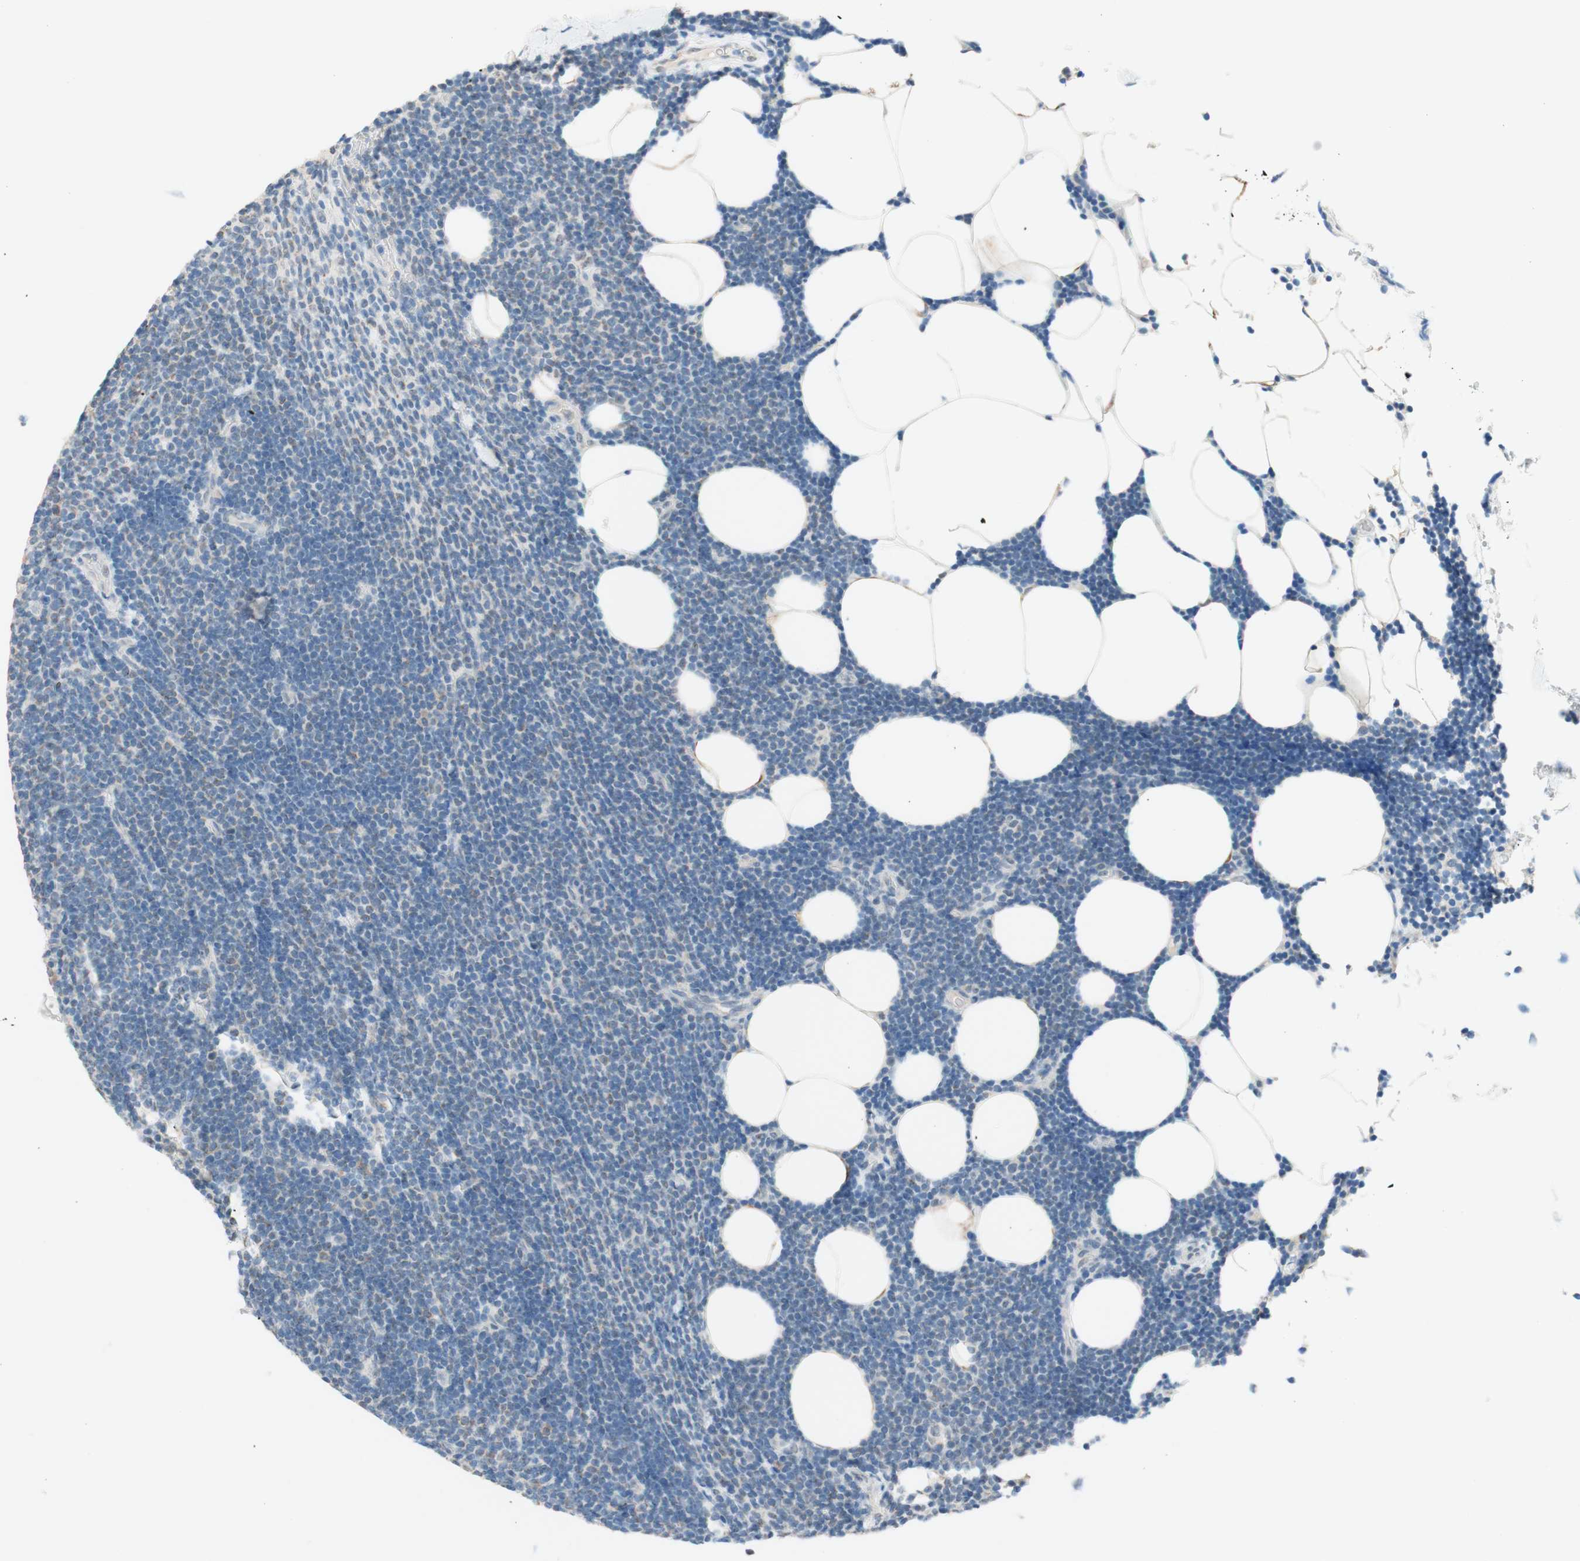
{"staining": {"intensity": "negative", "quantity": "none", "location": "none"}, "tissue": "lymphoma", "cell_type": "Tumor cells", "image_type": "cancer", "snomed": [{"axis": "morphology", "description": "Malignant lymphoma, non-Hodgkin's type, Low grade"}, {"axis": "topography", "description": "Lymph node"}], "caption": "Malignant lymphoma, non-Hodgkin's type (low-grade) stained for a protein using IHC reveals no staining tumor cells.", "gene": "JPH1", "patient": {"sex": "male", "age": 66}}